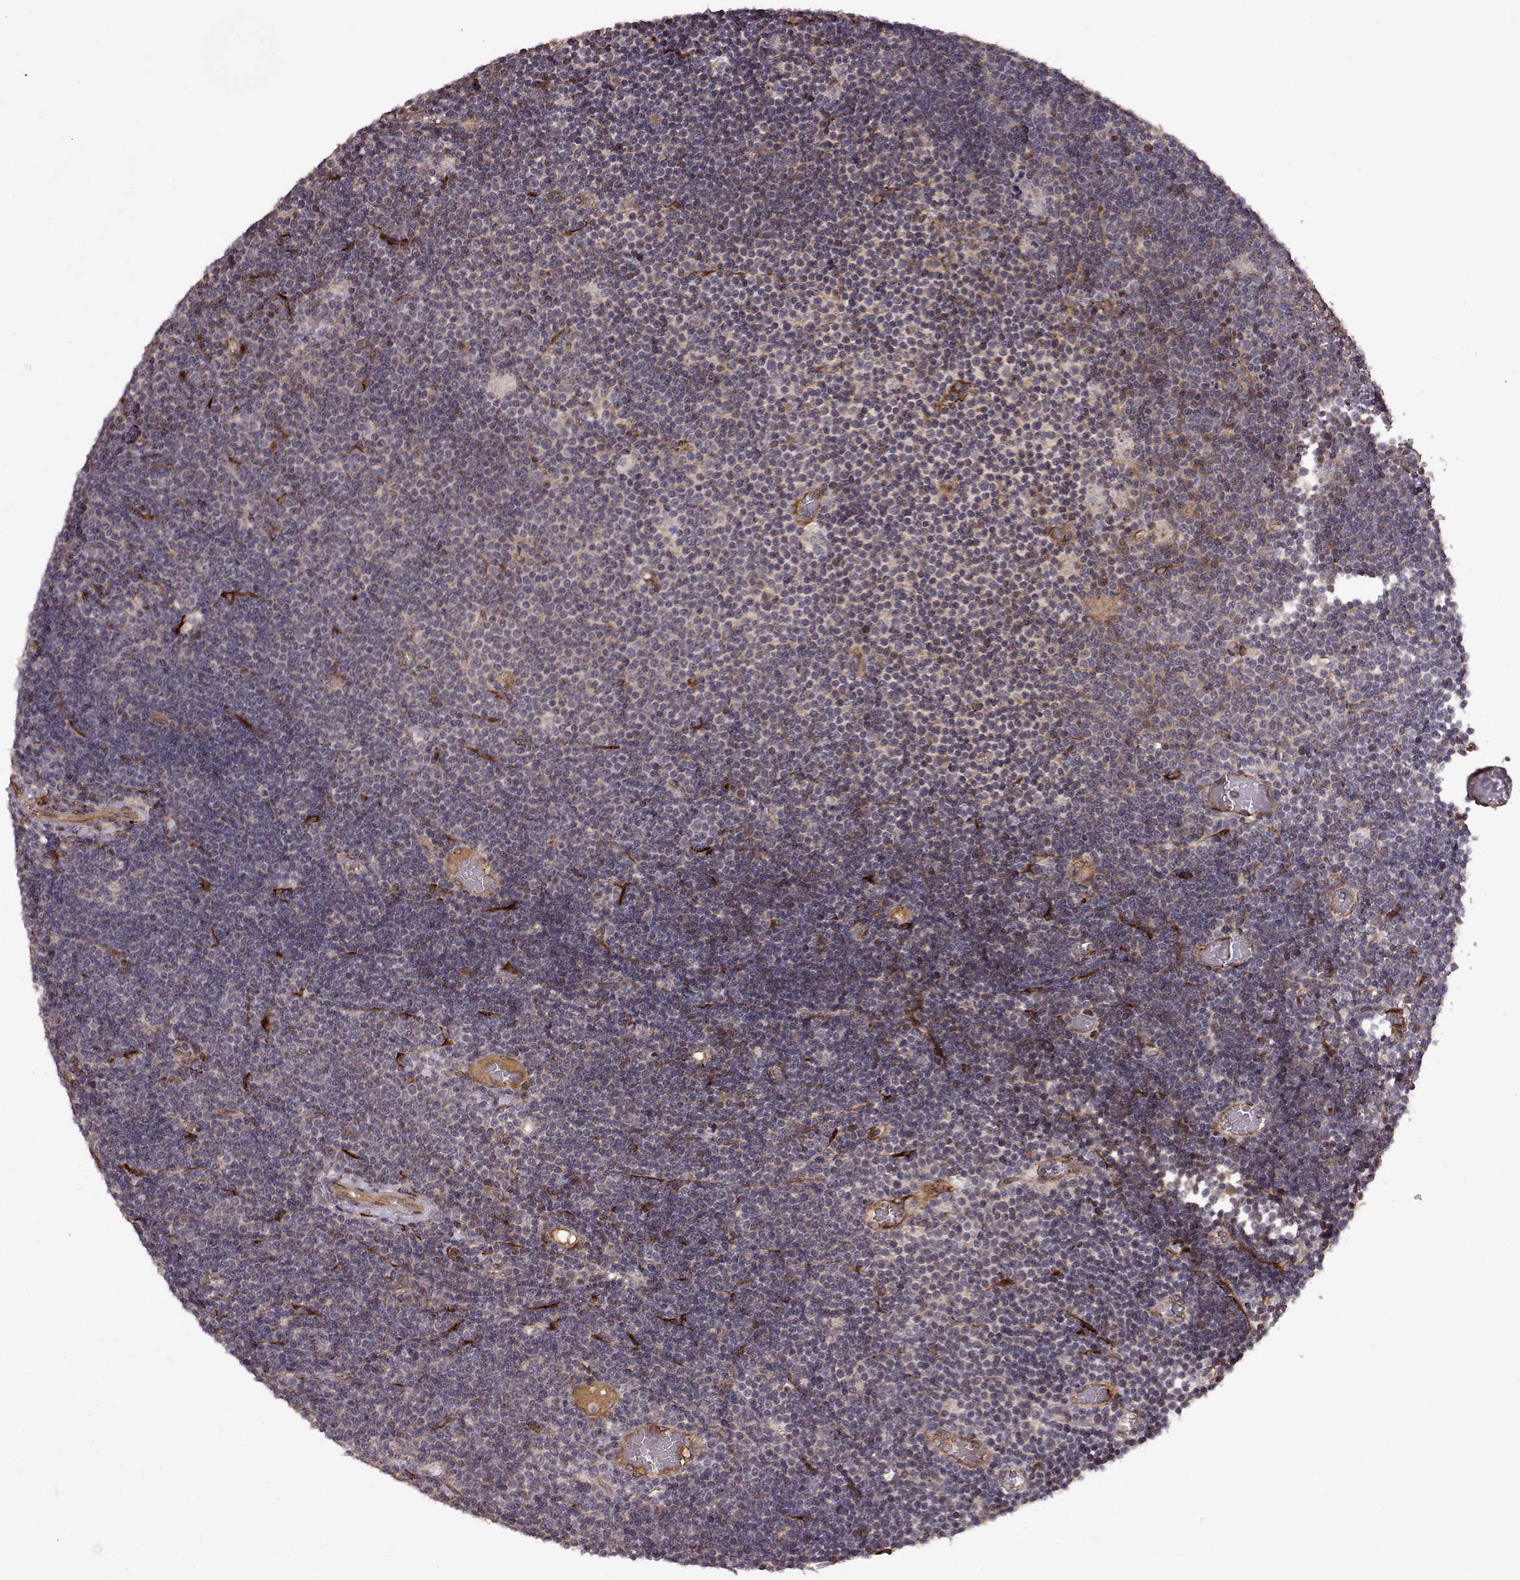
{"staining": {"intensity": "negative", "quantity": "none", "location": "none"}, "tissue": "lymphoma", "cell_type": "Tumor cells", "image_type": "cancer", "snomed": [{"axis": "morphology", "description": "Malignant lymphoma, non-Hodgkin's type, Low grade"}, {"axis": "topography", "description": "Brain"}], "caption": "DAB (3,3'-diaminobenzidine) immunohistochemical staining of malignant lymphoma, non-Hodgkin's type (low-grade) displays no significant expression in tumor cells.", "gene": "FSTL1", "patient": {"sex": "female", "age": 66}}